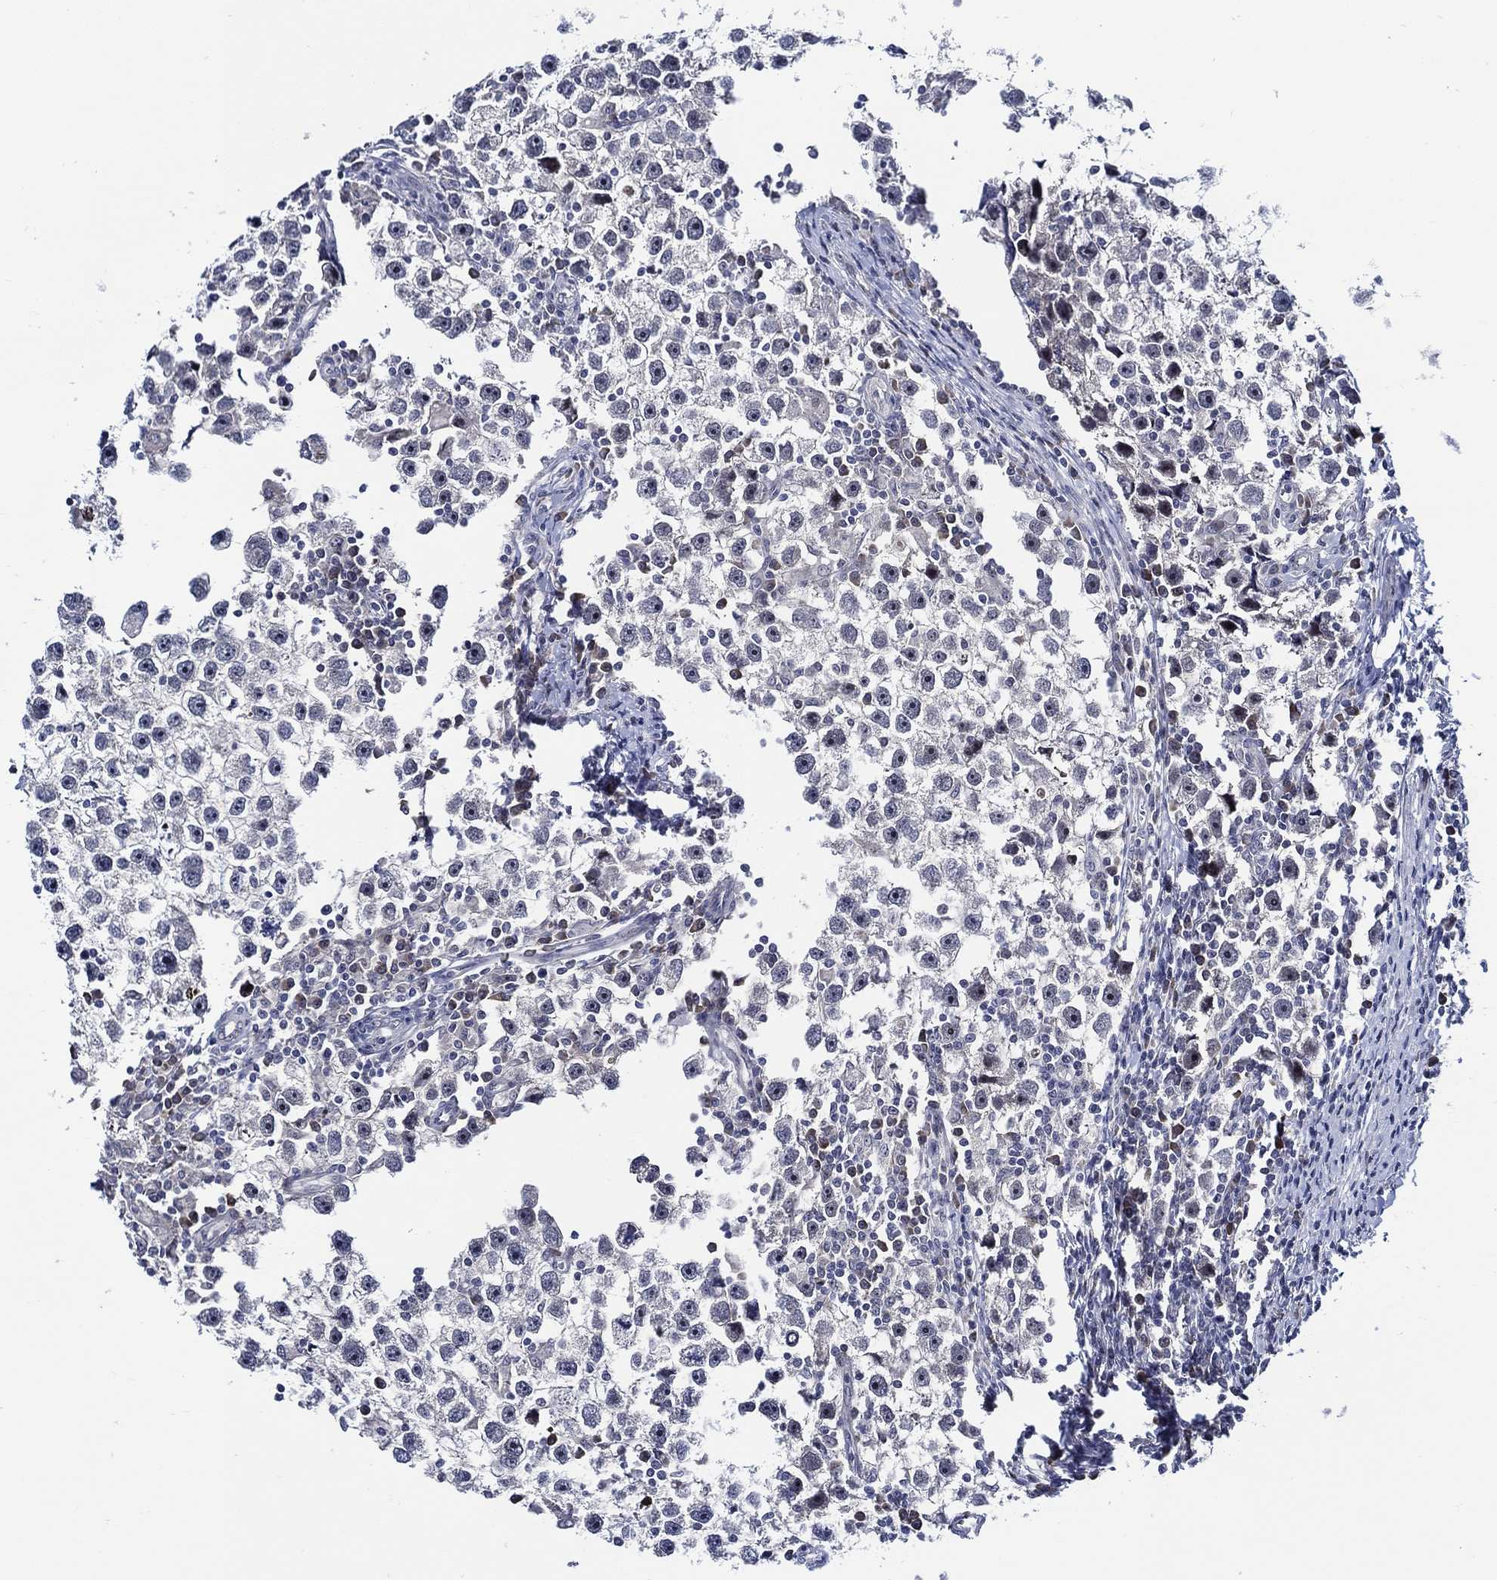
{"staining": {"intensity": "negative", "quantity": "none", "location": "none"}, "tissue": "testis cancer", "cell_type": "Tumor cells", "image_type": "cancer", "snomed": [{"axis": "morphology", "description": "Seminoma, NOS"}, {"axis": "topography", "description": "Testis"}], "caption": "Tumor cells are negative for protein expression in human seminoma (testis).", "gene": "C8orf48", "patient": {"sex": "male", "age": 30}}